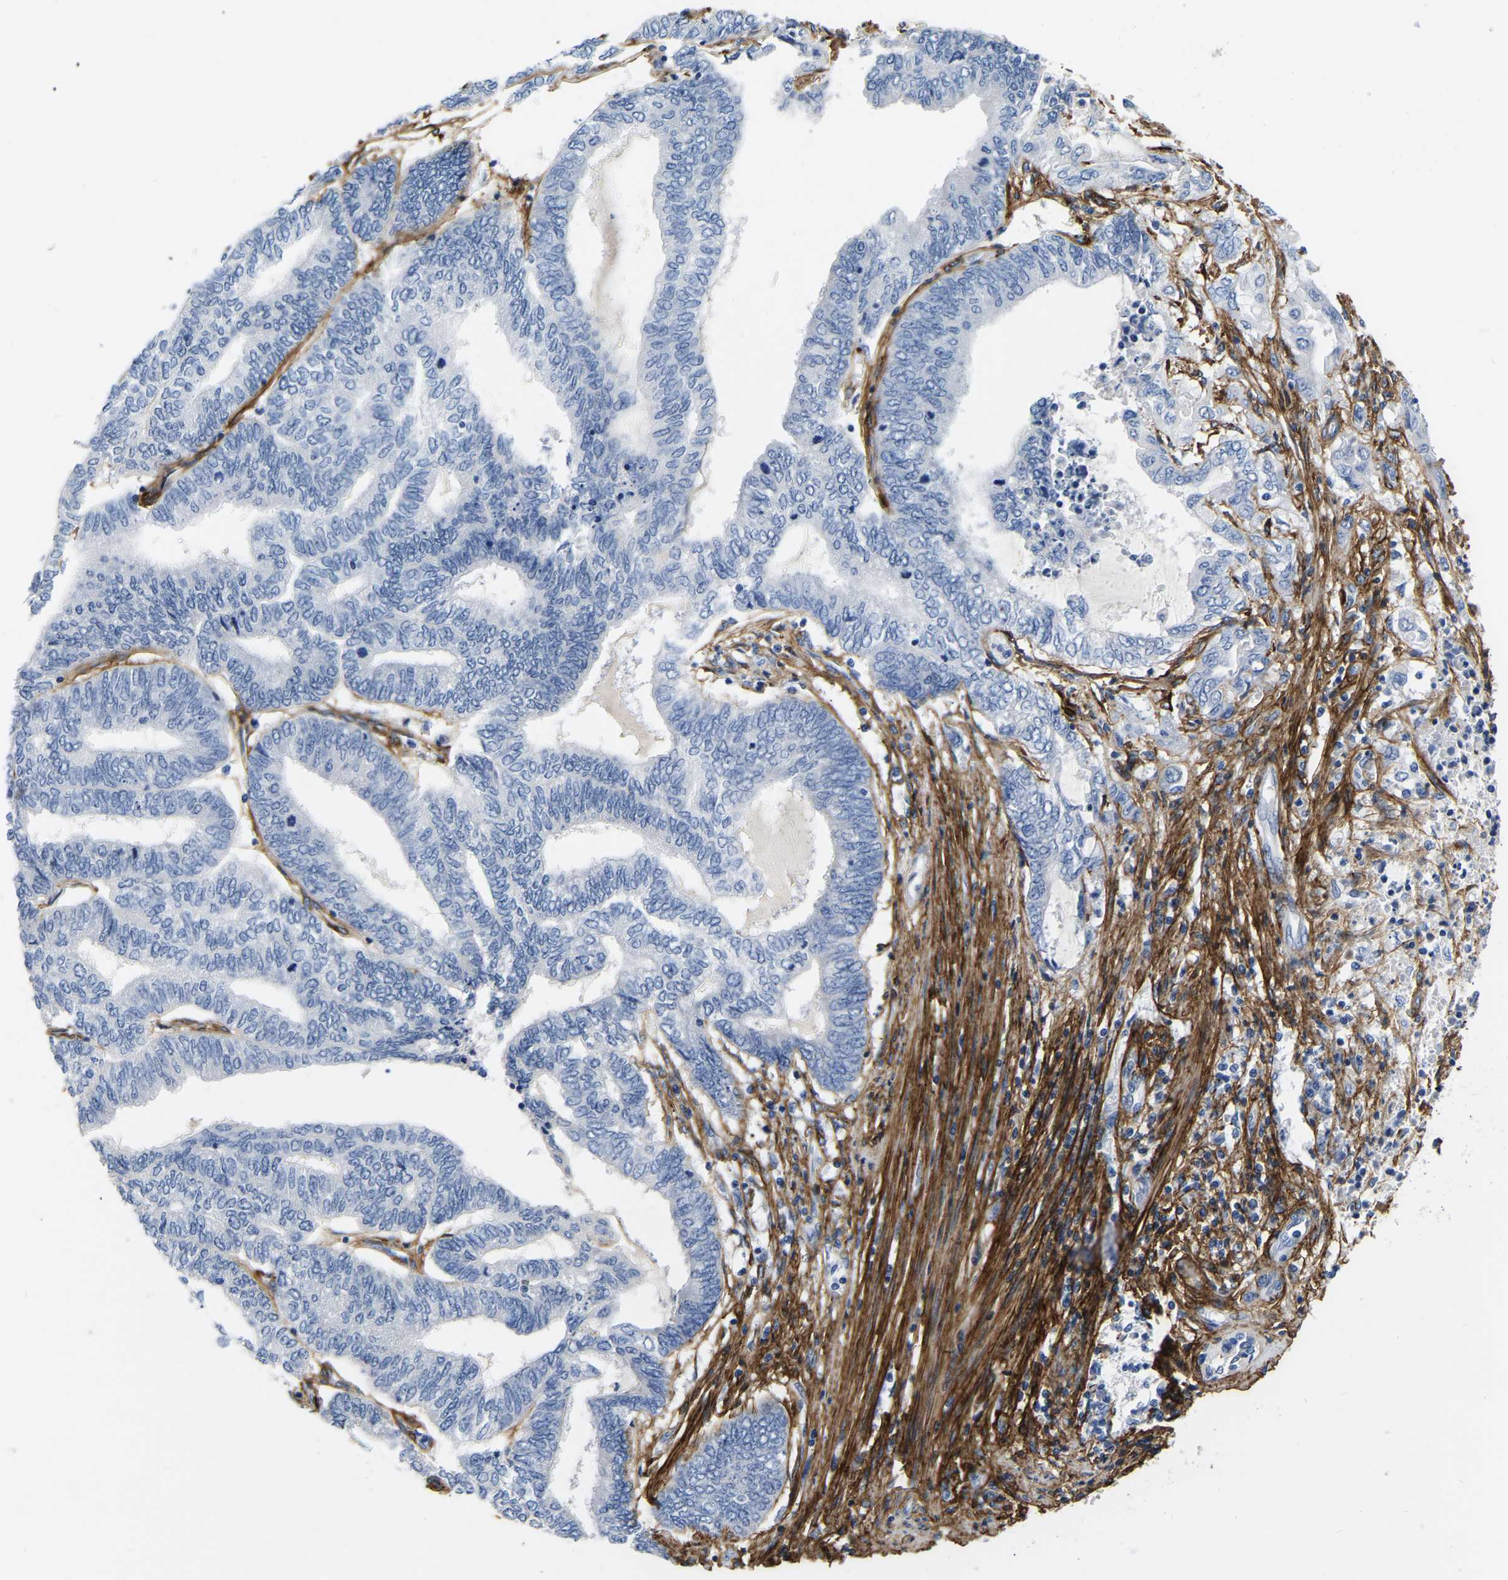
{"staining": {"intensity": "negative", "quantity": "none", "location": "none"}, "tissue": "endometrial cancer", "cell_type": "Tumor cells", "image_type": "cancer", "snomed": [{"axis": "morphology", "description": "Adenocarcinoma, NOS"}, {"axis": "topography", "description": "Uterus"}, {"axis": "topography", "description": "Endometrium"}], "caption": "DAB (3,3'-diaminobenzidine) immunohistochemical staining of adenocarcinoma (endometrial) demonstrates no significant staining in tumor cells. (DAB (3,3'-diaminobenzidine) immunohistochemistry visualized using brightfield microscopy, high magnification).", "gene": "COL6A1", "patient": {"sex": "female", "age": 70}}